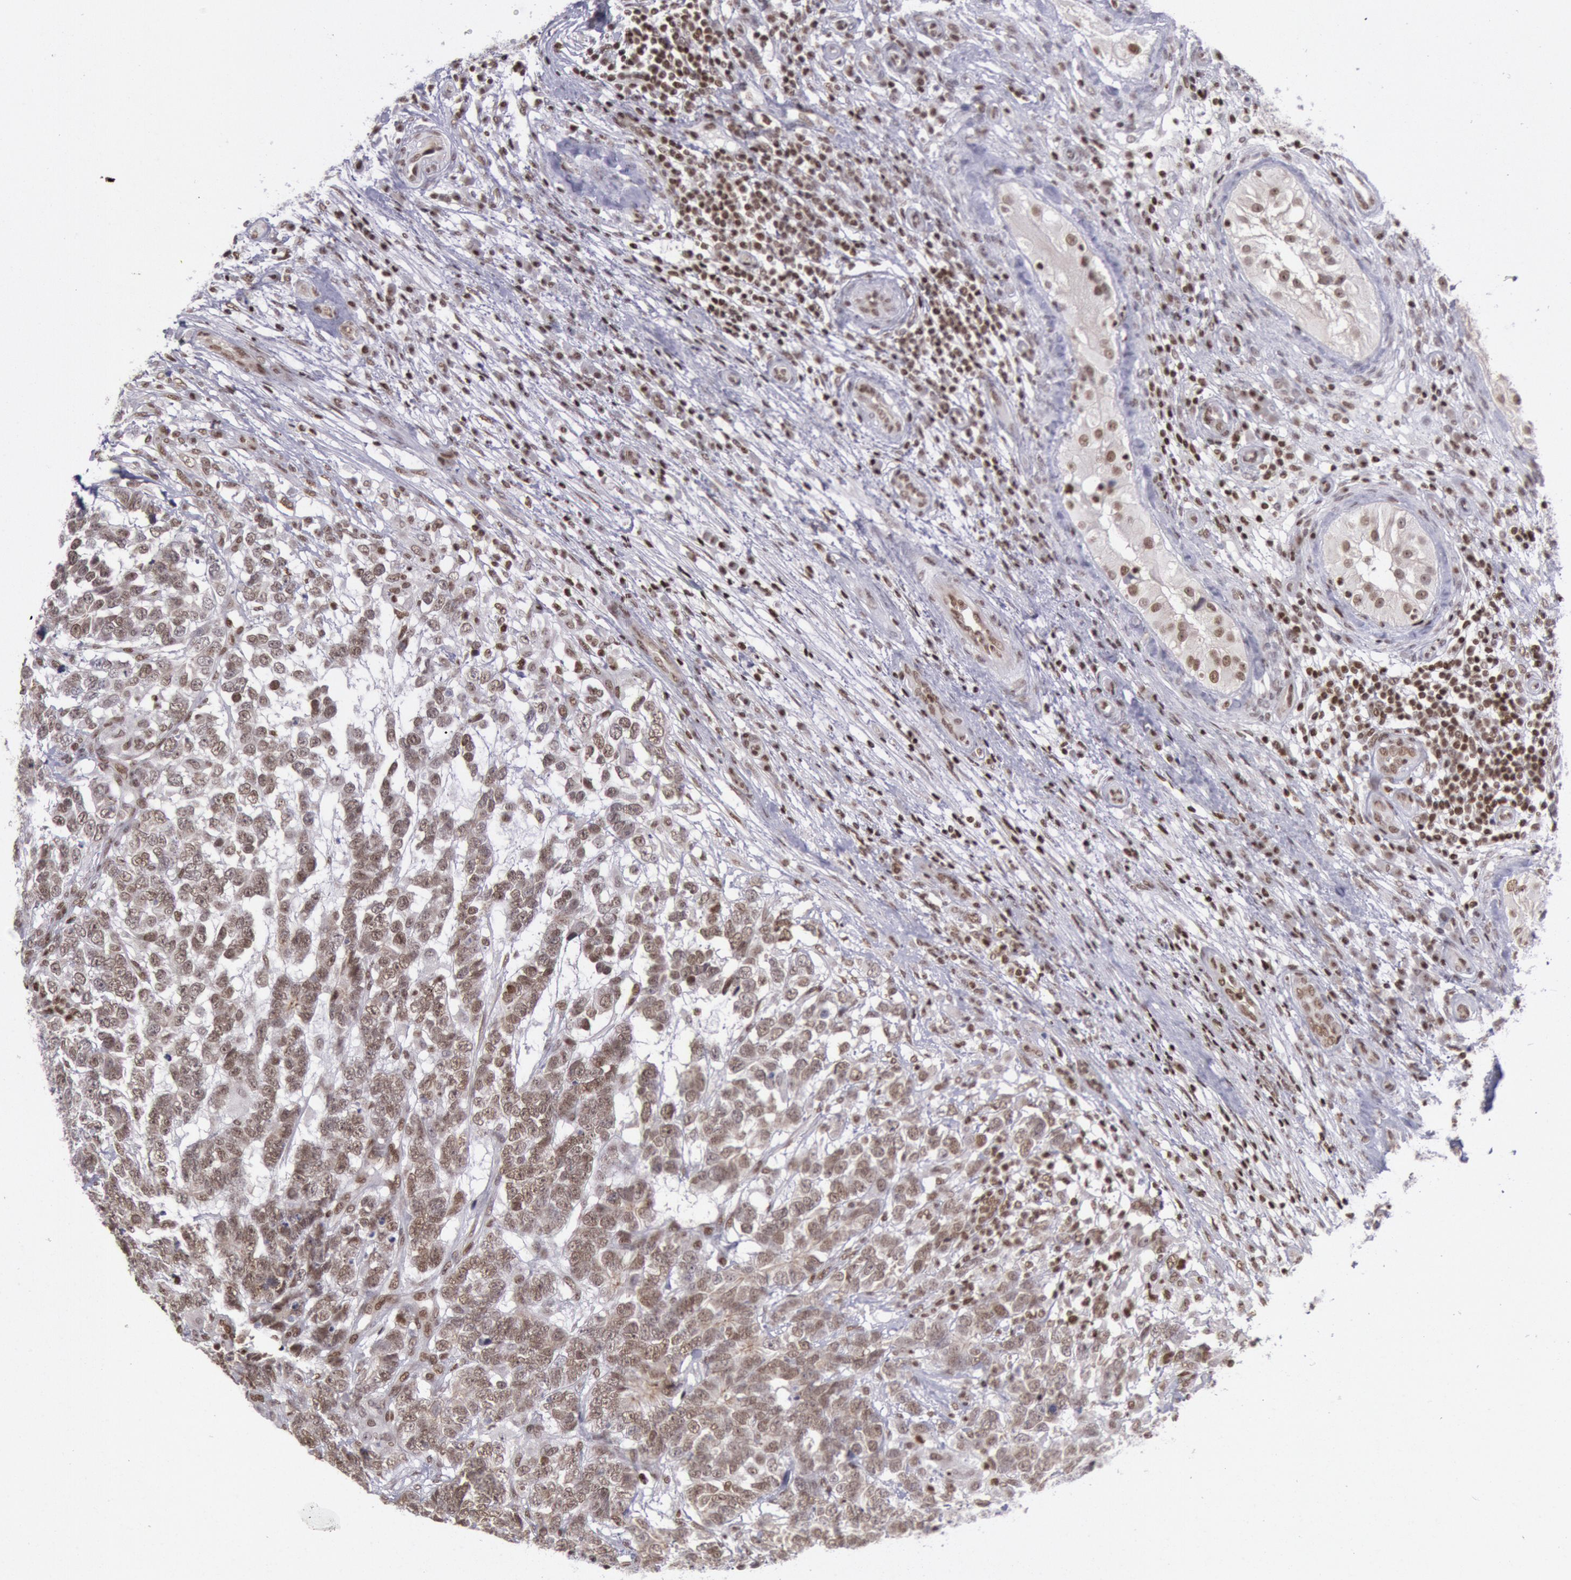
{"staining": {"intensity": "moderate", "quantity": ">75%", "location": "nuclear"}, "tissue": "testis cancer", "cell_type": "Tumor cells", "image_type": "cancer", "snomed": [{"axis": "morphology", "description": "Carcinoma, Embryonal, NOS"}, {"axis": "topography", "description": "Testis"}], "caption": "This is a photomicrograph of IHC staining of embryonal carcinoma (testis), which shows moderate expression in the nuclear of tumor cells.", "gene": "NKAP", "patient": {"sex": "male", "age": 26}}